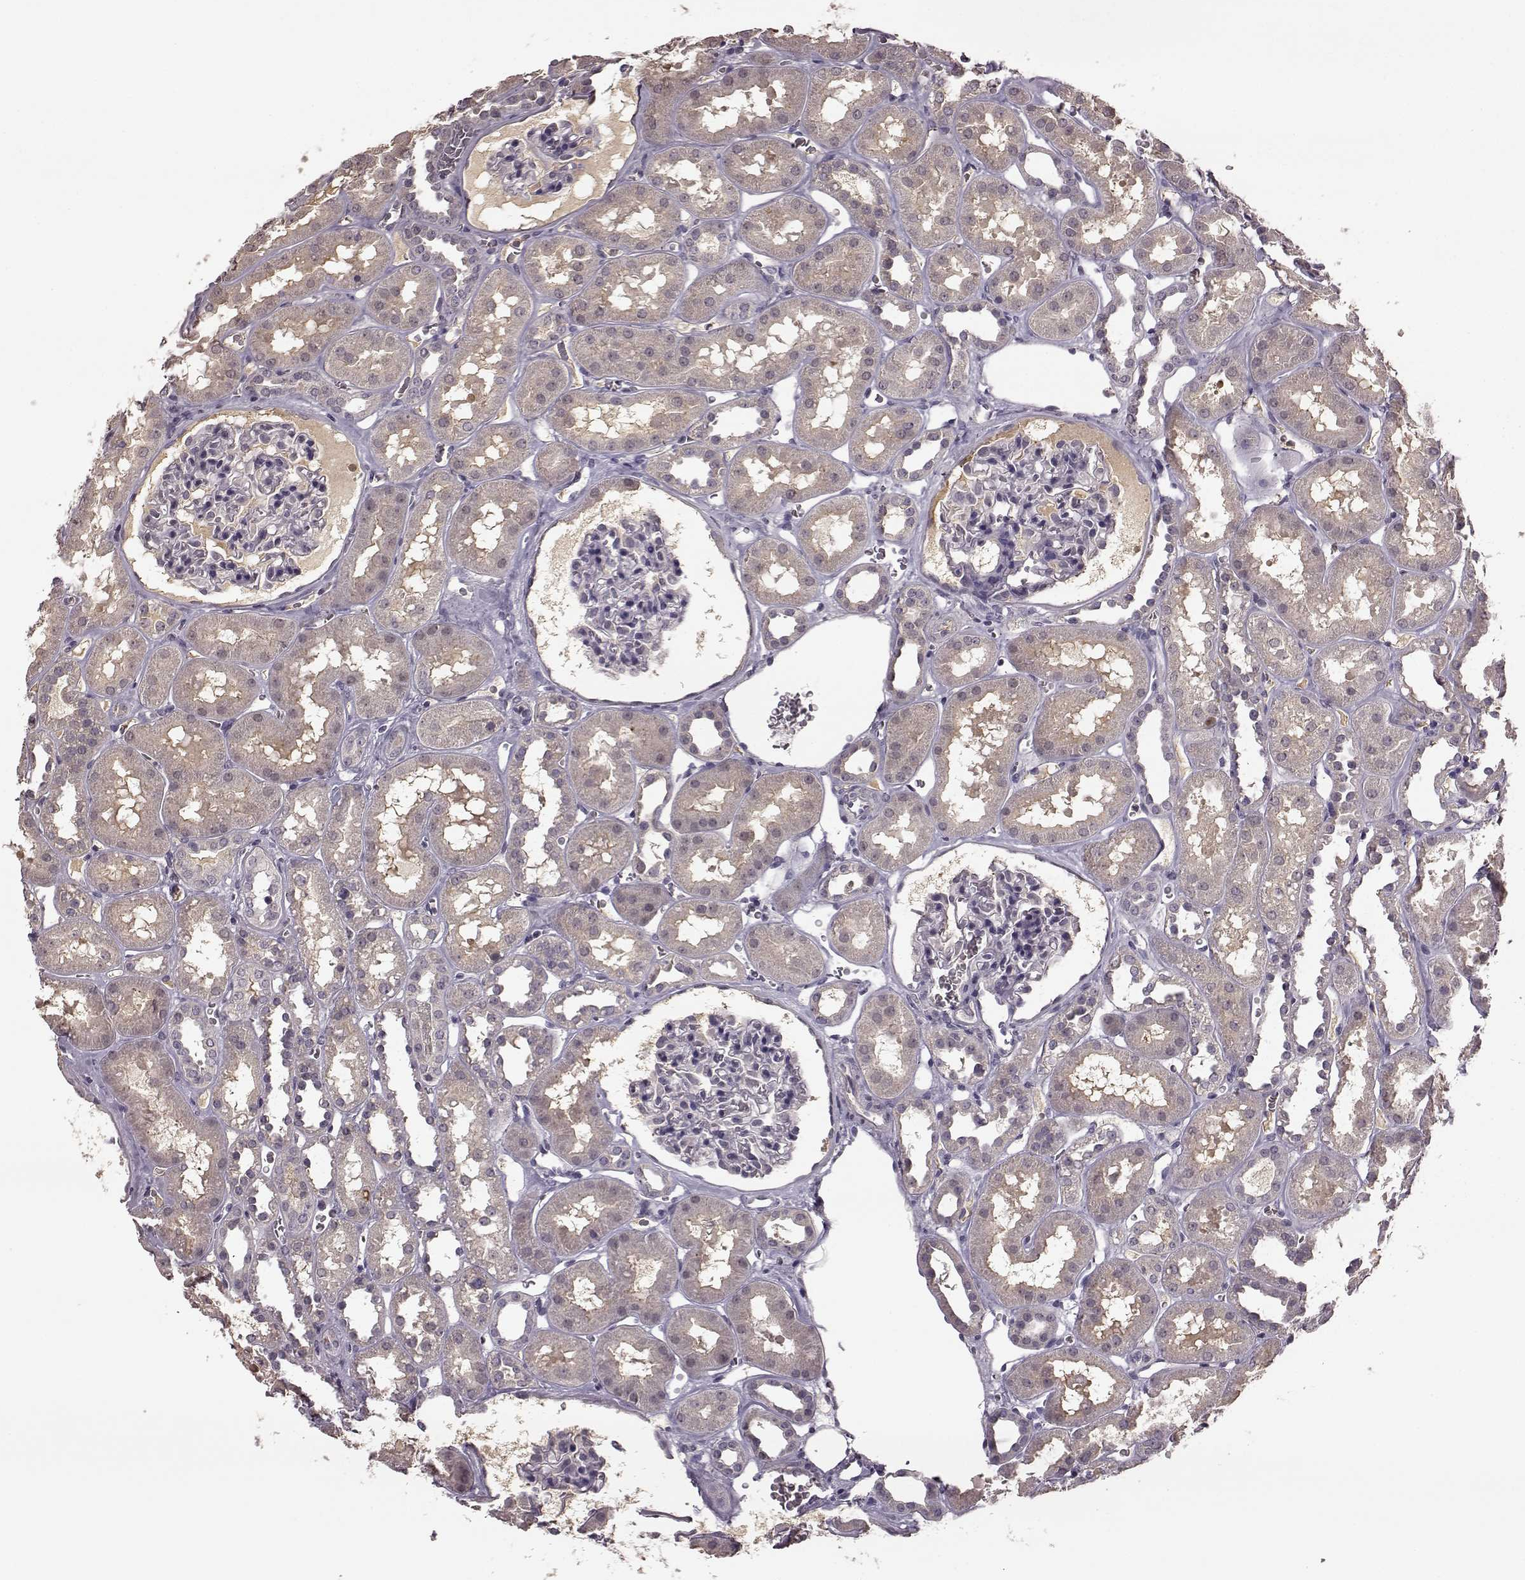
{"staining": {"intensity": "negative", "quantity": "none", "location": "none"}, "tissue": "kidney", "cell_type": "Cells in glomeruli", "image_type": "normal", "snomed": [{"axis": "morphology", "description": "Normal tissue, NOS"}, {"axis": "topography", "description": "Kidney"}], "caption": "High magnification brightfield microscopy of unremarkable kidney stained with DAB (brown) and counterstained with hematoxylin (blue): cells in glomeruli show no significant expression. (DAB immunohistochemistry, high magnification).", "gene": "NRL", "patient": {"sex": "female", "age": 41}}